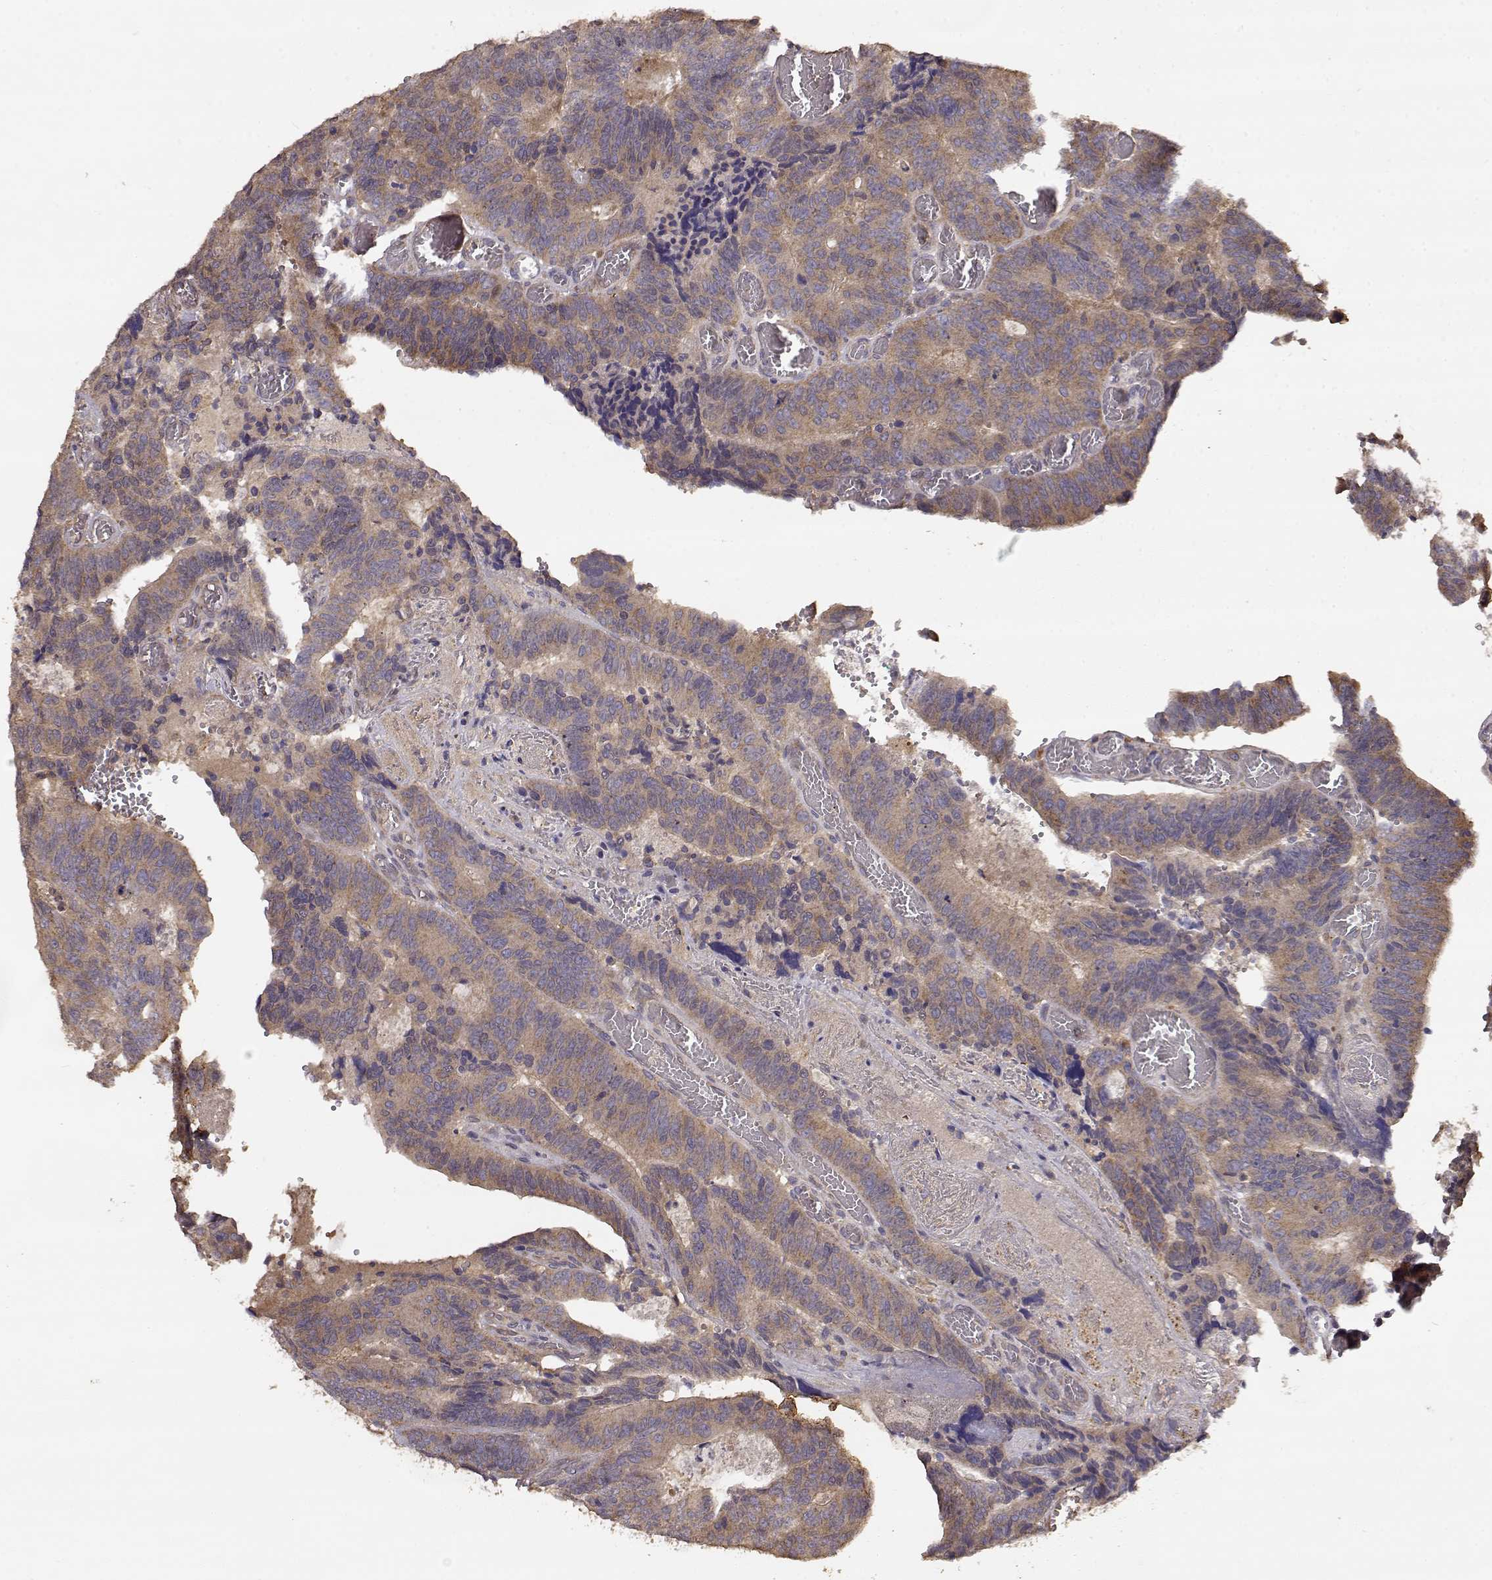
{"staining": {"intensity": "moderate", "quantity": ">75%", "location": "cytoplasmic/membranous"}, "tissue": "colorectal cancer", "cell_type": "Tumor cells", "image_type": "cancer", "snomed": [{"axis": "morphology", "description": "Adenocarcinoma, NOS"}, {"axis": "topography", "description": "Colon"}], "caption": "Moderate cytoplasmic/membranous staining is appreciated in about >75% of tumor cells in colorectal adenocarcinoma.", "gene": "CRIM1", "patient": {"sex": "female", "age": 82}}